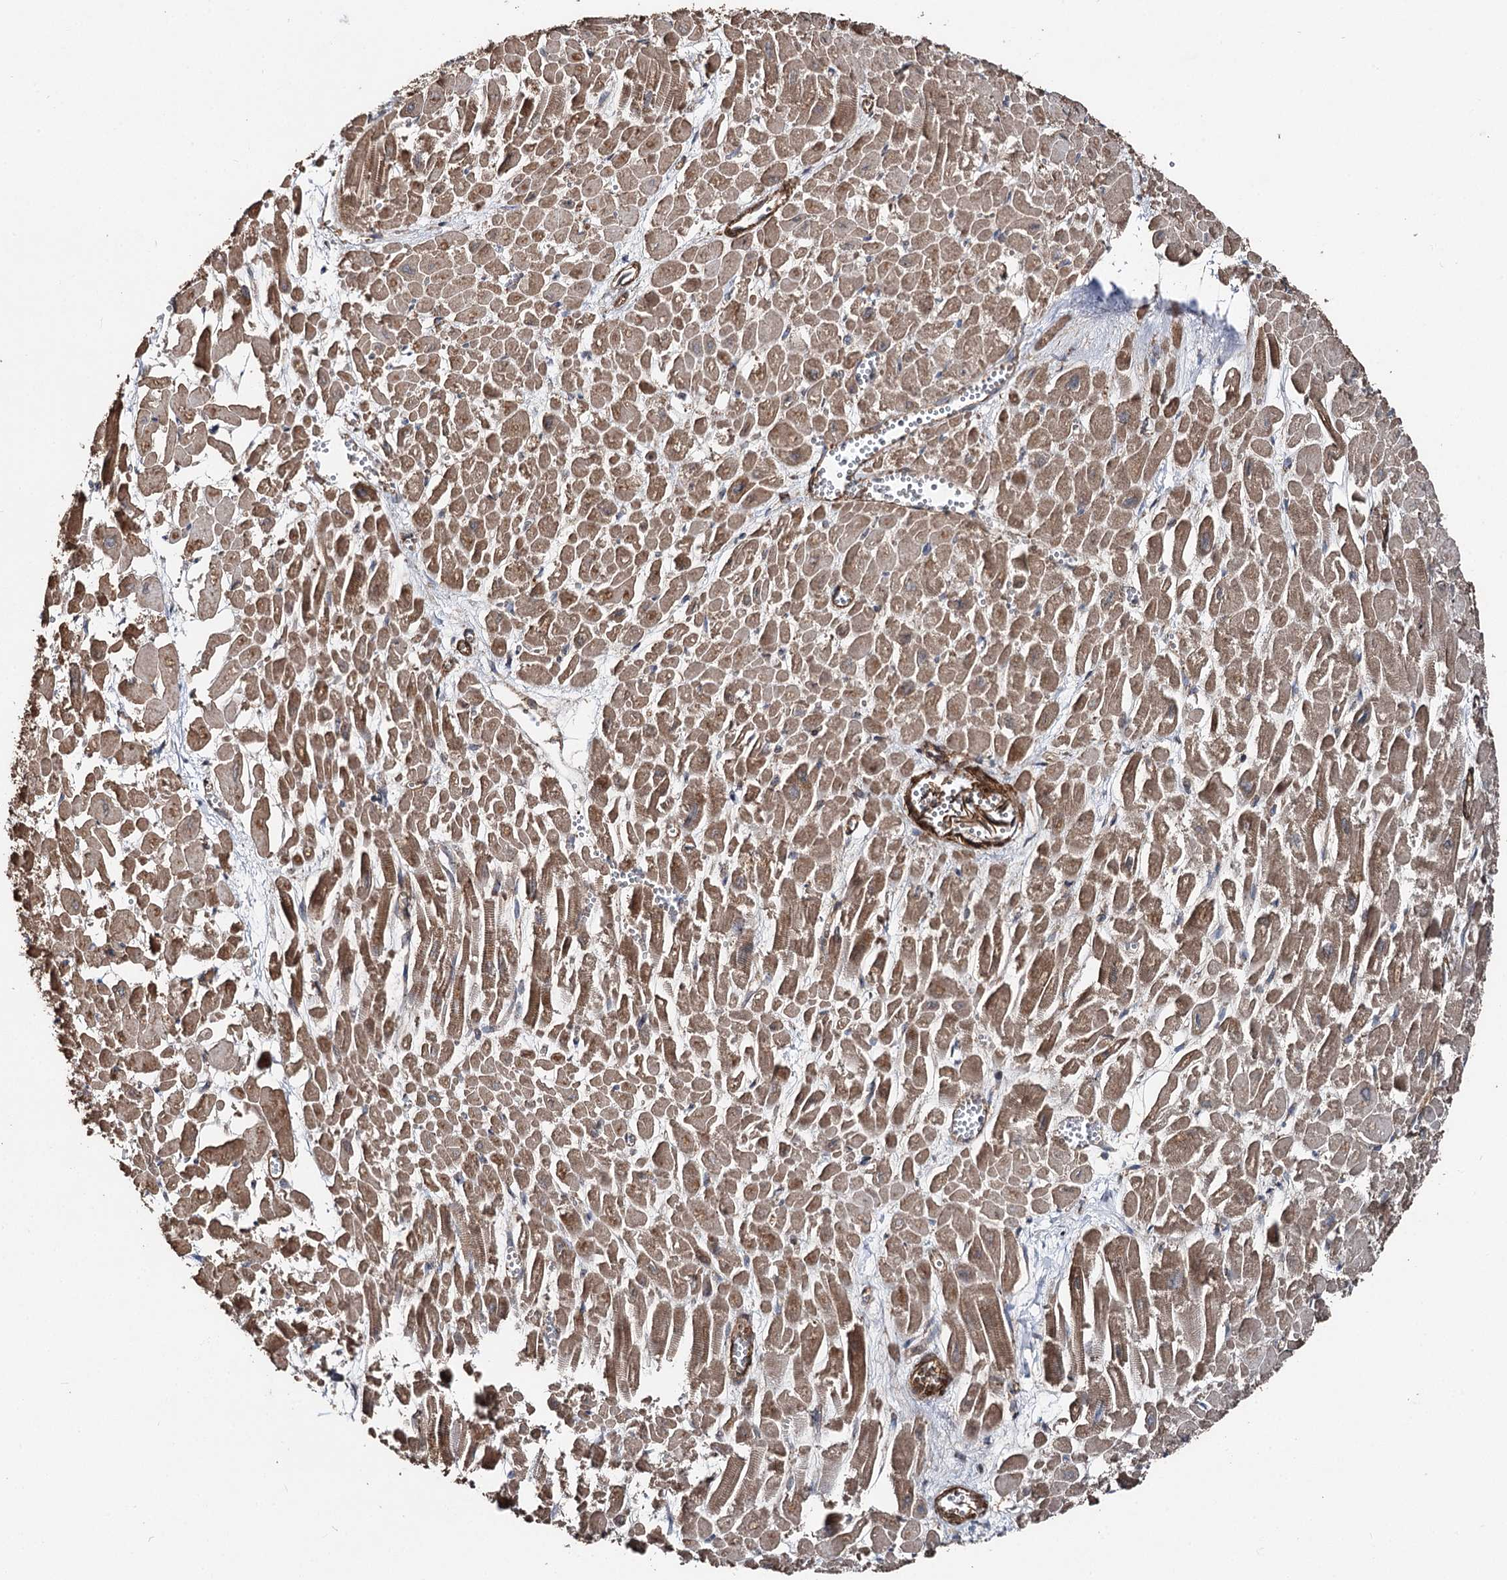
{"staining": {"intensity": "moderate", "quantity": ">75%", "location": "cytoplasmic/membranous"}, "tissue": "heart muscle", "cell_type": "Cardiomyocytes", "image_type": "normal", "snomed": [{"axis": "morphology", "description": "Normal tissue, NOS"}, {"axis": "topography", "description": "Heart"}], "caption": "A brown stain labels moderate cytoplasmic/membranous staining of a protein in cardiomyocytes of benign human heart muscle. The protein is stained brown, and the nuclei are stained in blue (DAB (3,3'-diaminobenzidine) IHC with brightfield microscopy, high magnification).", "gene": "ITFG2", "patient": {"sex": "male", "age": 54}}